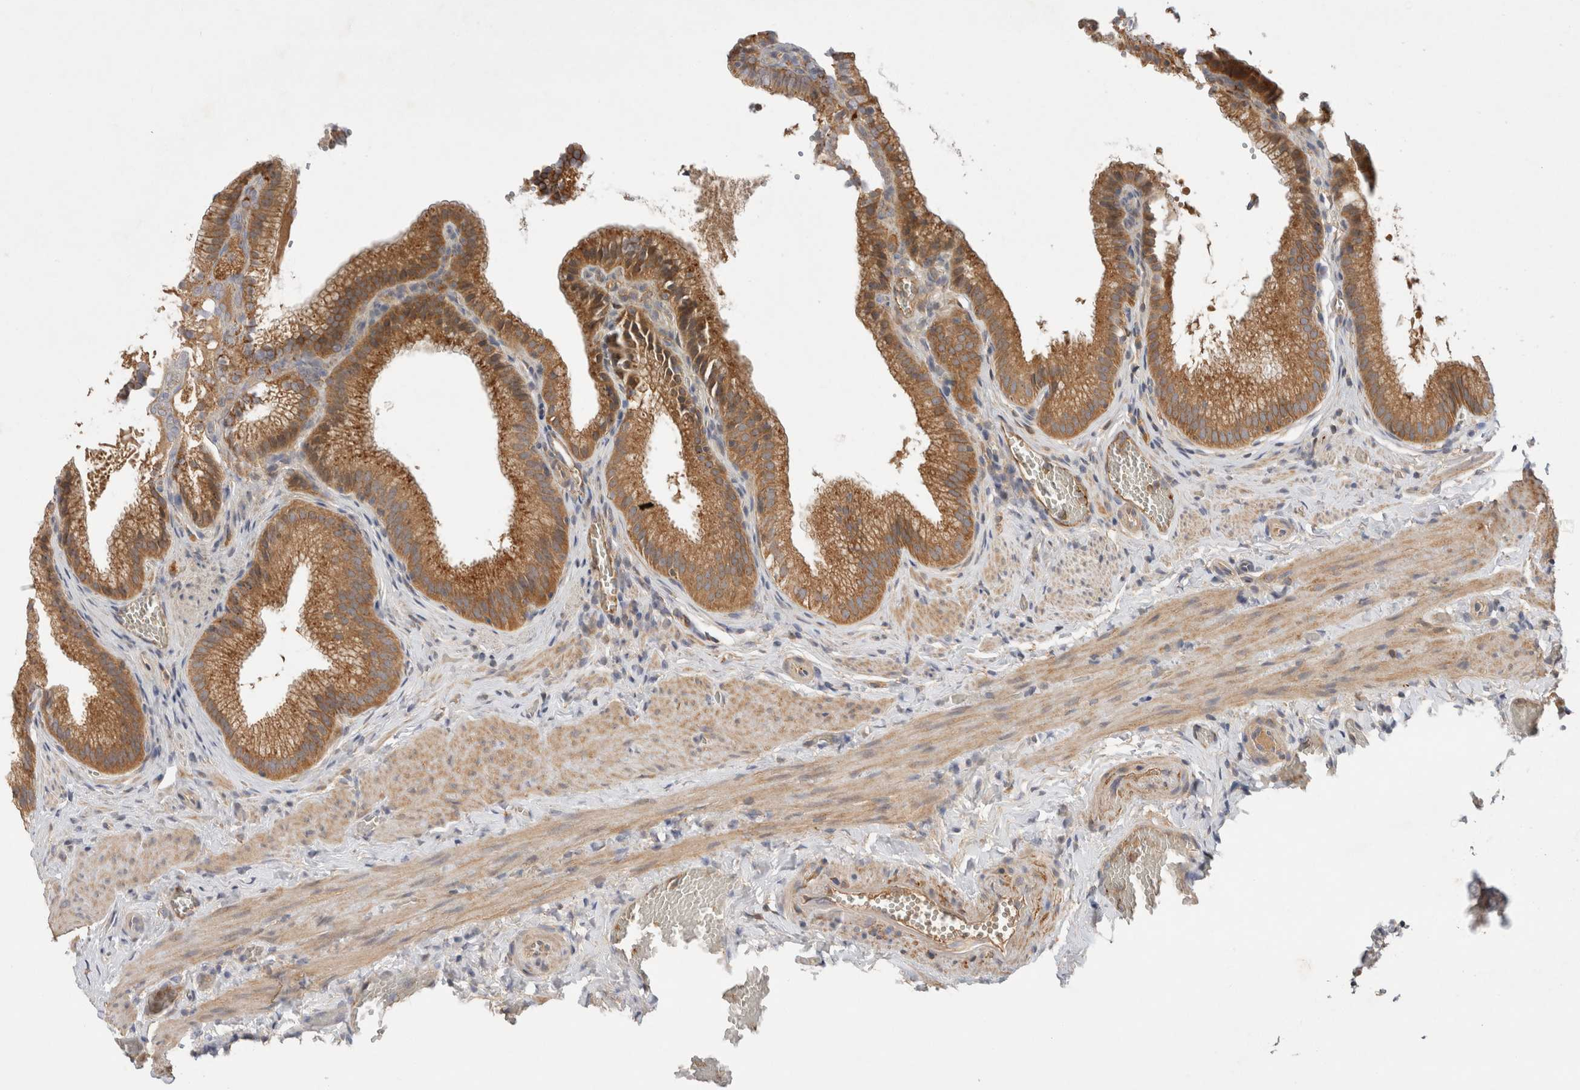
{"staining": {"intensity": "strong", "quantity": ">75%", "location": "cytoplasmic/membranous"}, "tissue": "gallbladder", "cell_type": "Glandular cells", "image_type": "normal", "snomed": [{"axis": "morphology", "description": "Normal tissue, NOS"}, {"axis": "topography", "description": "Gallbladder"}], "caption": "Strong cytoplasmic/membranous expression is identified in approximately >75% of glandular cells in benign gallbladder.", "gene": "C8orf44", "patient": {"sex": "male", "age": 38}}